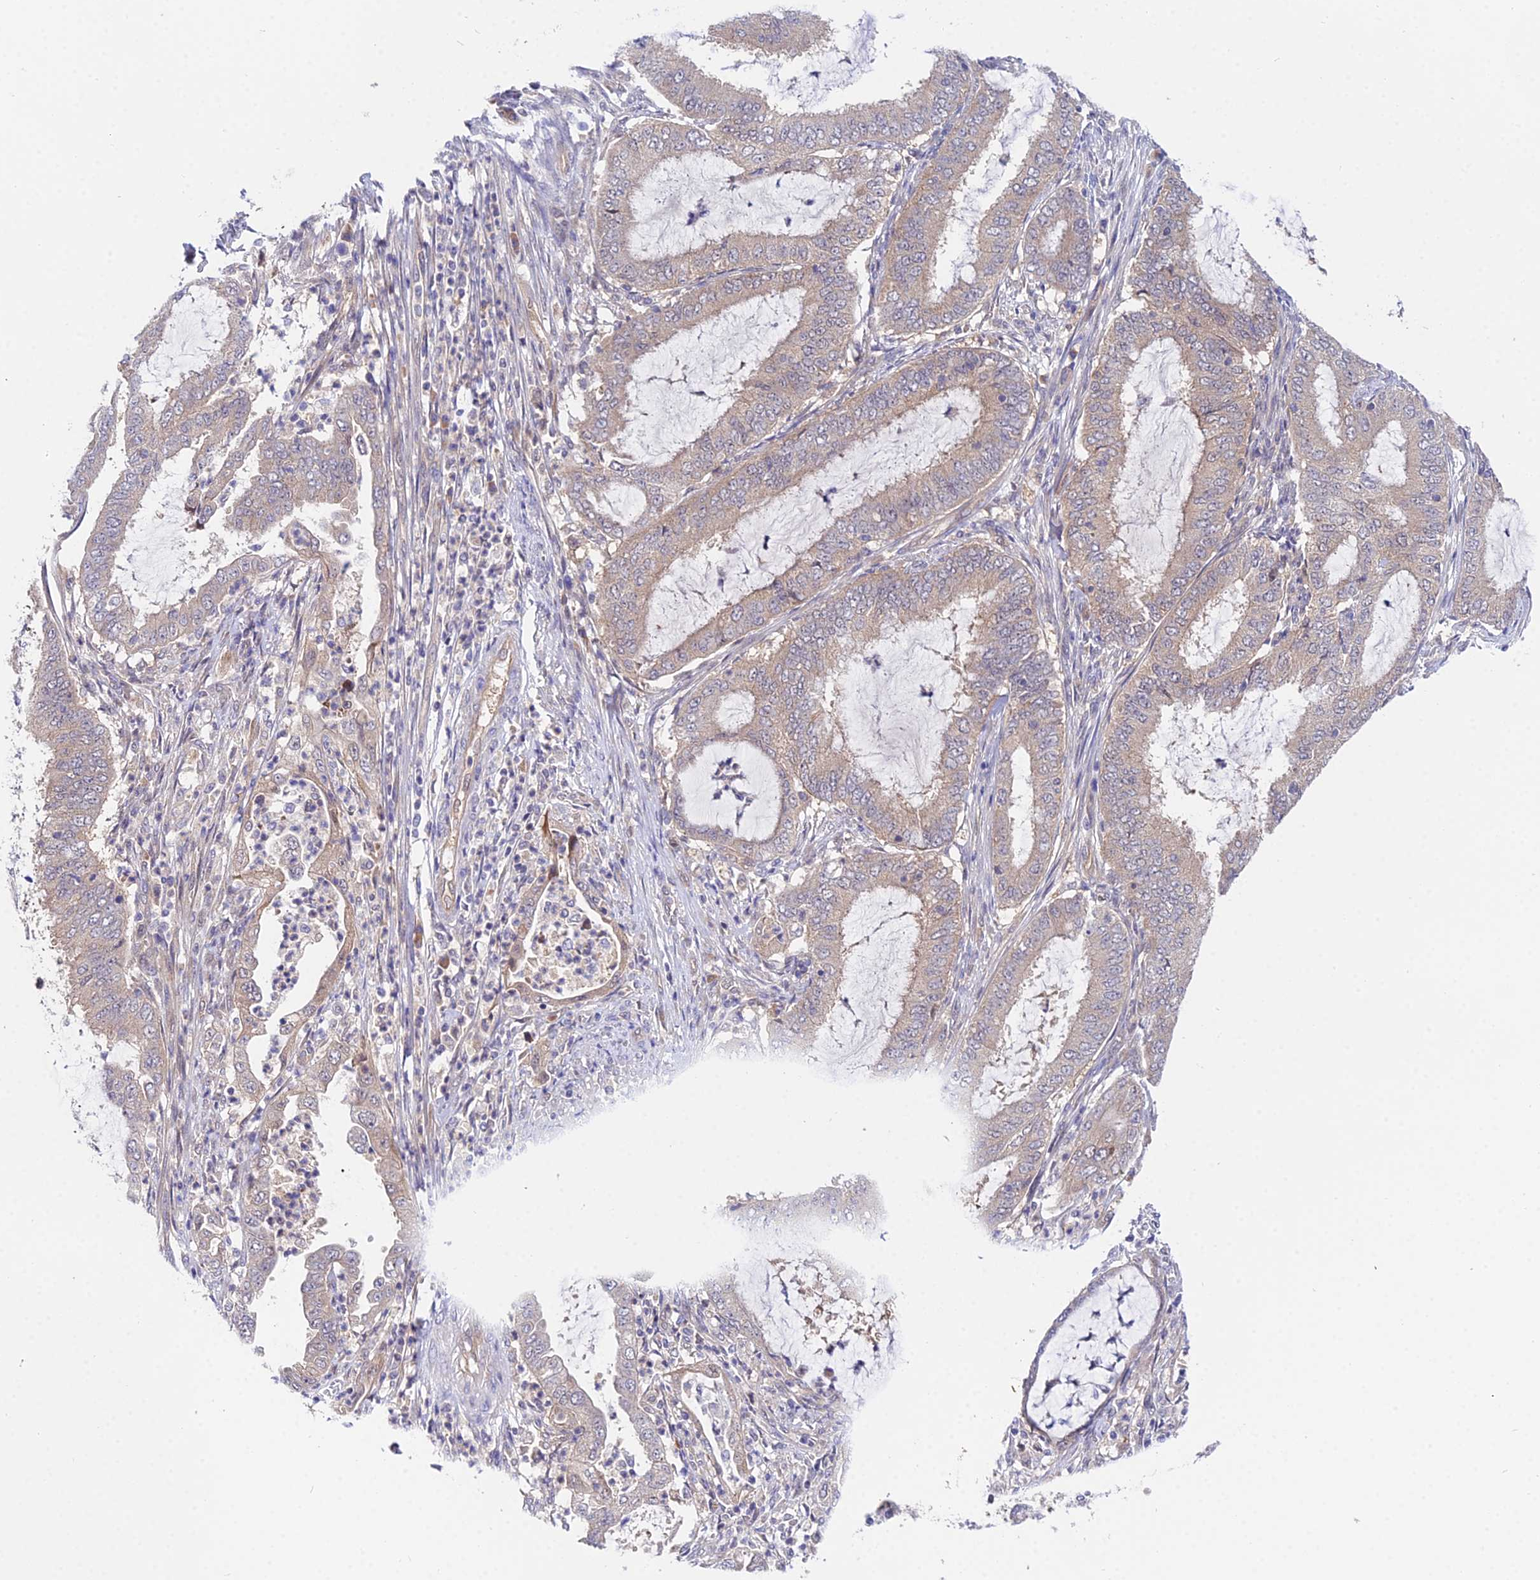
{"staining": {"intensity": "weak", "quantity": ">75%", "location": "cytoplasmic/membranous"}, "tissue": "endometrial cancer", "cell_type": "Tumor cells", "image_type": "cancer", "snomed": [{"axis": "morphology", "description": "Adenocarcinoma, NOS"}, {"axis": "topography", "description": "Endometrium"}], "caption": "Endometrial adenocarcinoma stained for a protein displays weak cytoplasmic/membranous positivity in tumor cells.", "gene": "PPP2R2C", "patient": {"sex": "female", "age": 51}}